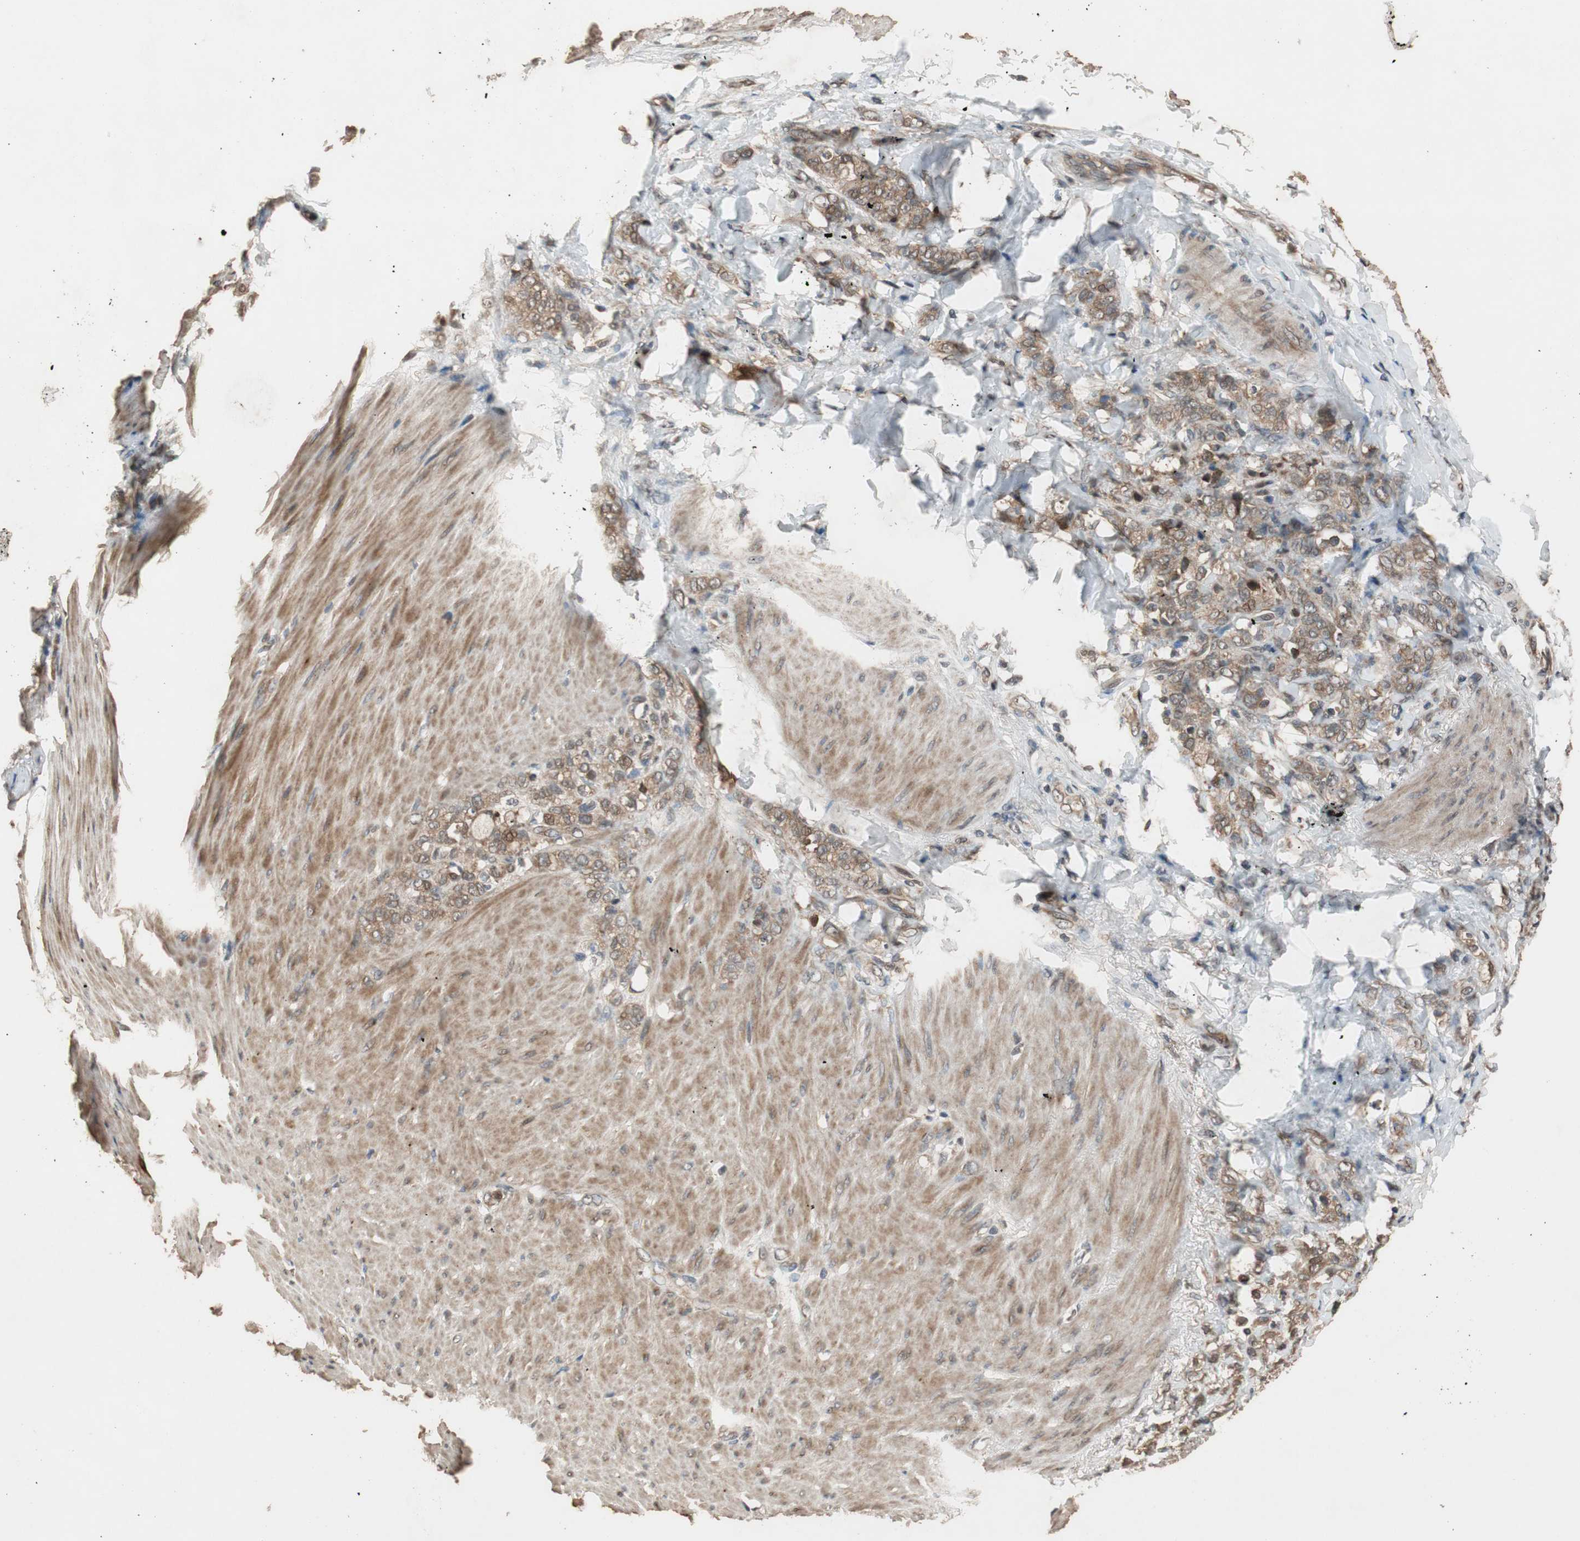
{"staining": {"intensity": "moderate", "quantity": ">75%", "location": "cytoplasmic/membranous"}, "tissue": "stomach cancer", "cell_type": "Tumor cells", "image_type": "cancer", "snomed": [{"axis": "morphology", "description": "Adenocarcinoma, NOS"}, {"axis": "topography", "description": "Stomach"}], "caption": "There is medium levels of moderate cytoplasmic/membranous positivity in tumor cells of stomach cancer (adenocarcinoma), as demonstrated by immunohistochemical staining (brown color).", "gene": "TMEM230", "patient": {"sex": "male", "age": 82}}